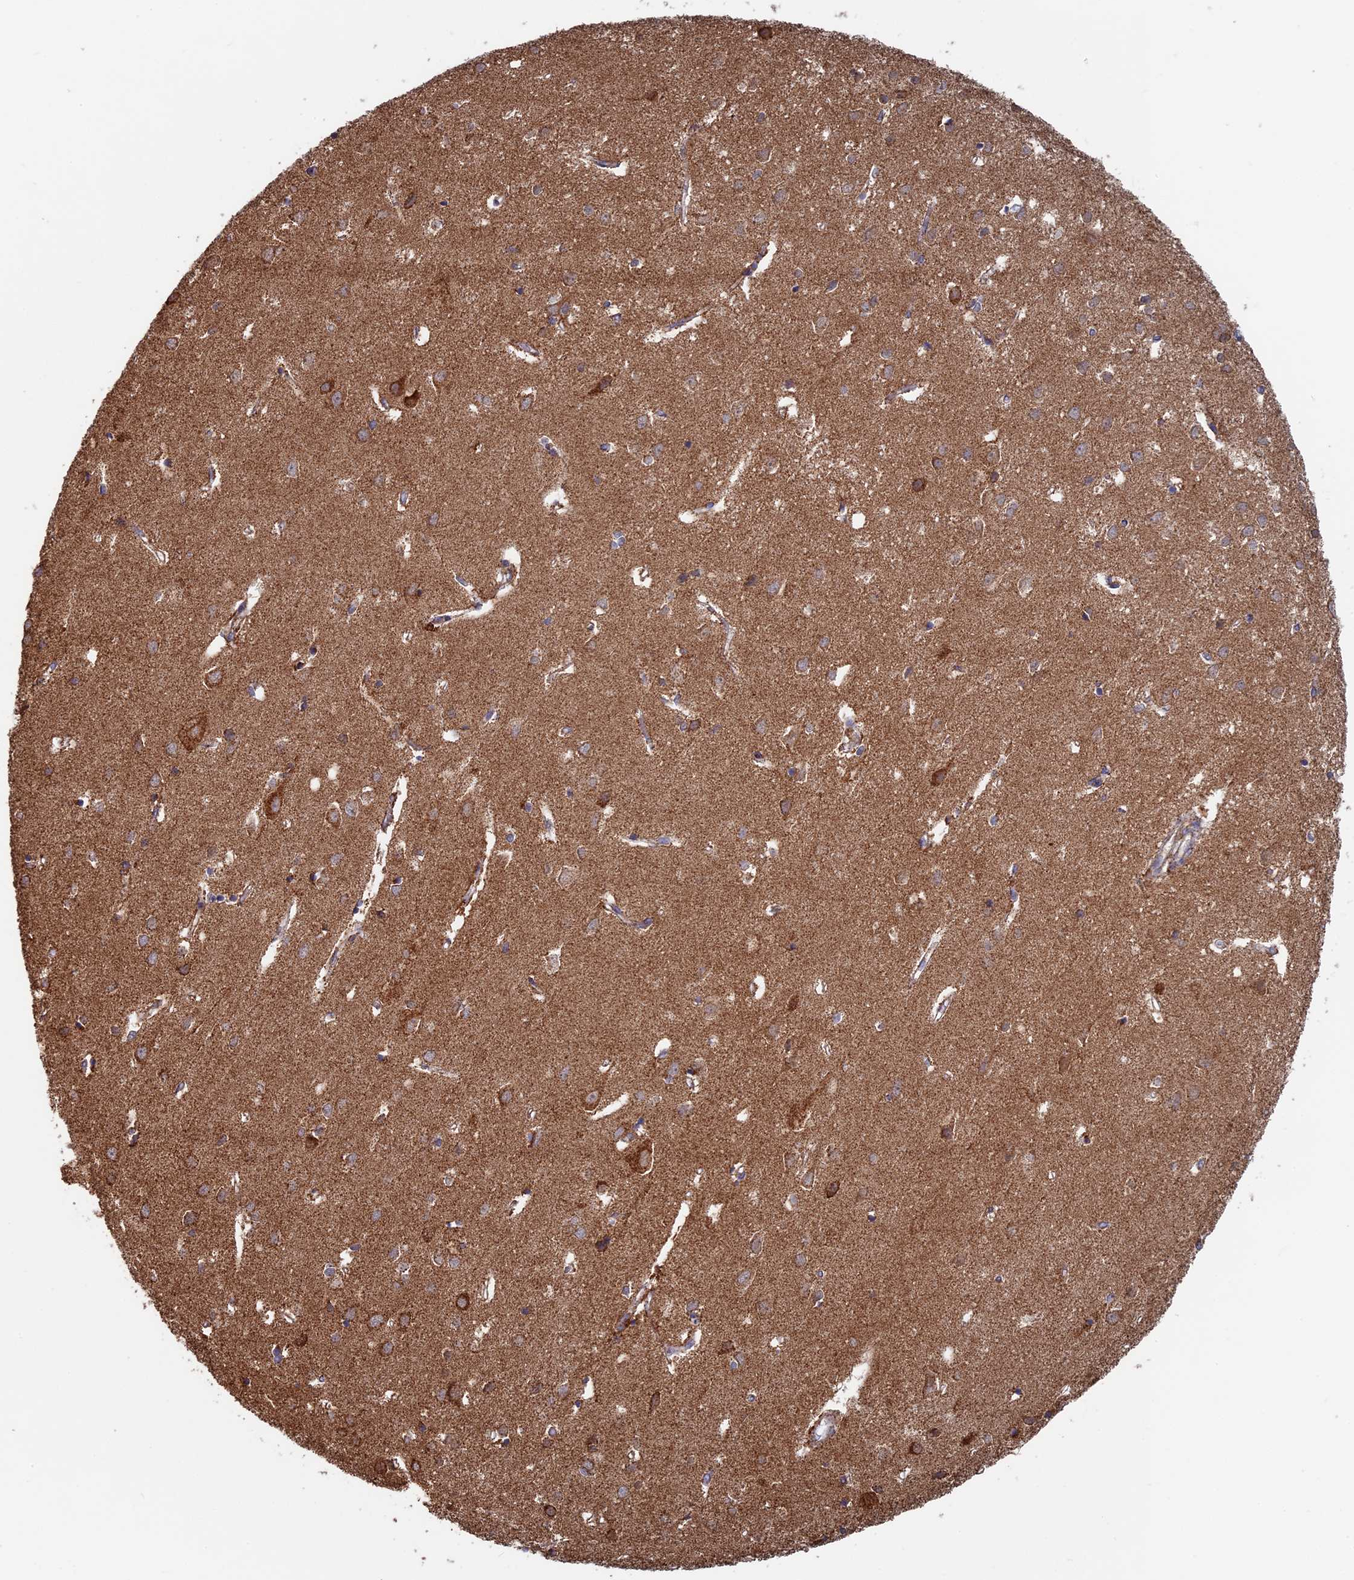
{"staining": {"intensity": "negative", "quantity": "none", "location": "none"}, "tissue": "cerebral cortex", "cell_type": "Endothelial cells", "image_type": "normal", "snomed": [{"axis": "morphology", "description": "Normal tissue, NOS"}, {"axis": "topography", "description": "Cerebral cortex"}], "caption": "IHC image of normal cerebral cortex: cerebral cortex stained with DAB (3,3'-diaminobenzidine) shows no significant protein staining in endothelial cells.", "gene": "SEC24D", "patient": {"sex": "female", "age": 64}}